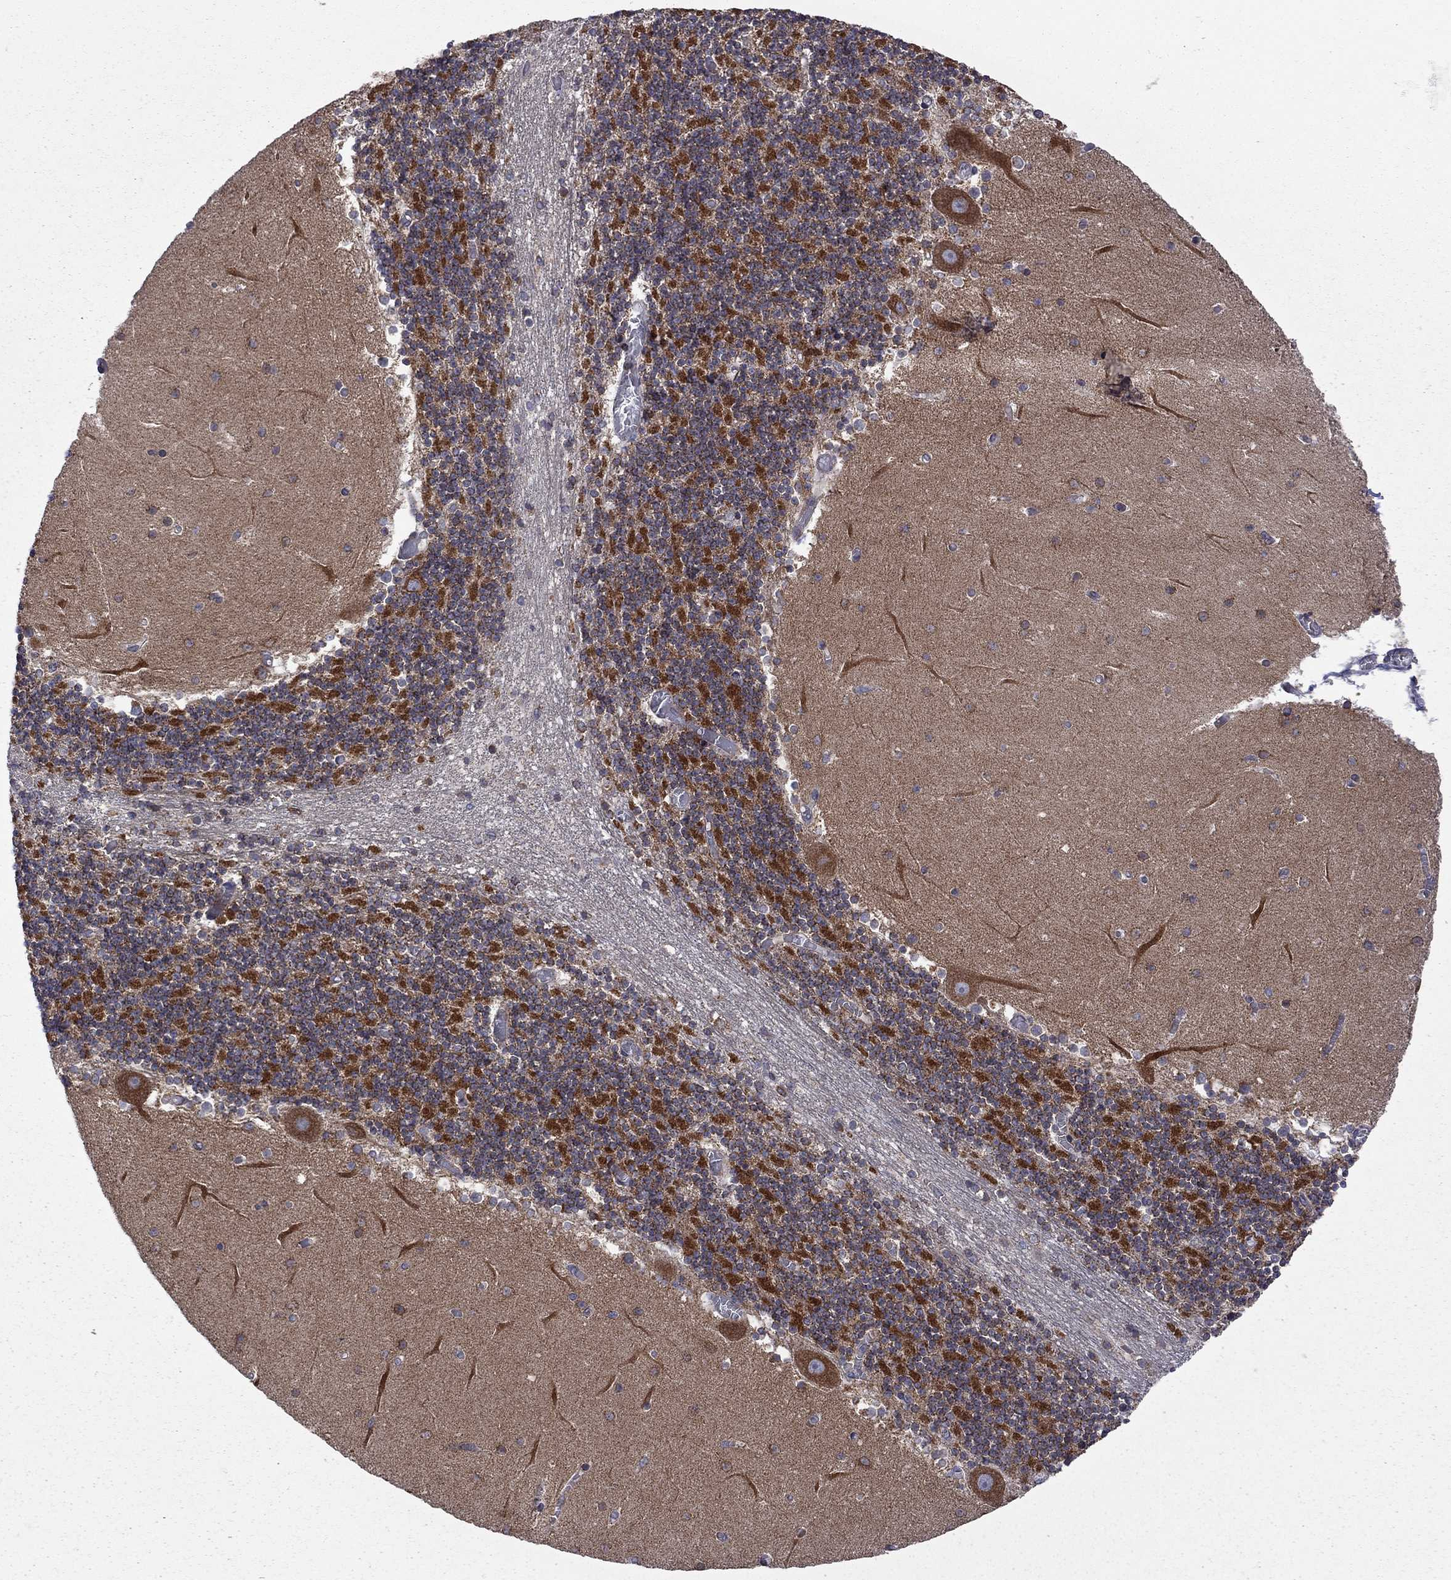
{"staining": {"intensity": "strong", "quantity": "25%-75%", "location": "cytoplasmic/membranous"}, "tissue": "cerebellum", "cell_type": "Cells in granular layer", "image_type": "normal", "snomed": [{"axis": "morphology", "description": "Normal tissue, NOS"}, {"axis": "topography", "description": "Cerebellum"}], "caption": "Immunohistochemical staining of benign cerebellum reveals 25%-75% levels of strong cytoplasmic/membranous protein expression in about 25%-75% of cells in granular layer. (DAB (3,3'-diaminobenzidine) IHC with brightfield microscopy, high magnification).", "gene": "CLPTM1", "patient": {"sex": "female", "age": 28}}